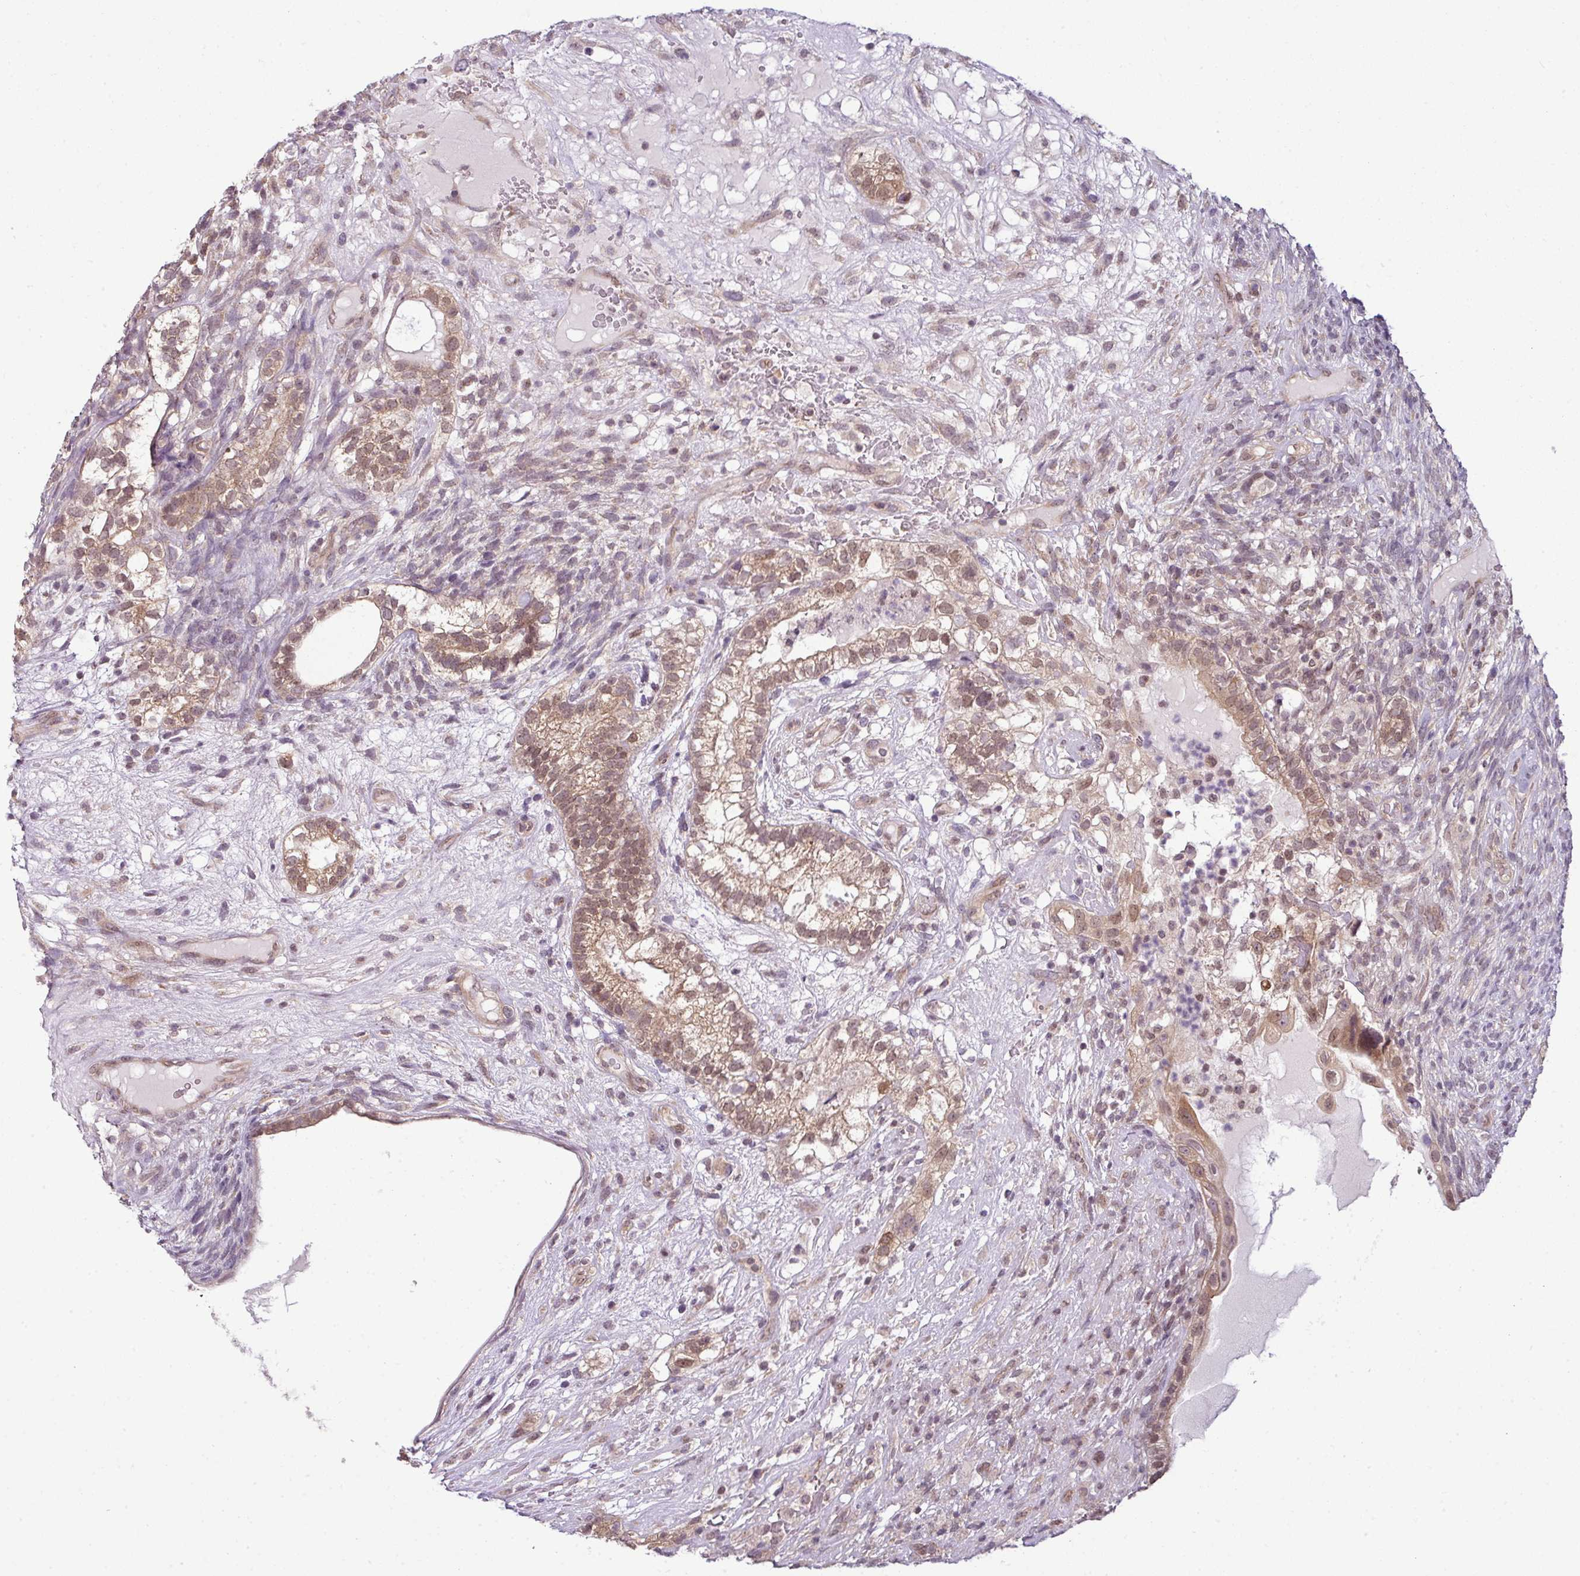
{"staining": {"intensity": "moderate", "quantity": ">75%", "location": "cytoplasmic/membranous,nuclear"}, "tissue": "testis cancer", "cell_type": "Tumor cells", "image_type": "cancer", "snomed": [{"axis": "morphology", "description": "Seminoma, NOS"}, {"axis": "morphology", "description": "Carcinoma, Embryonal, NOS"}, {"axis": "topography", "description": "Testis"}], "caption": "This histopathology image displays IHC staining of human embryonal carcinoma (testis), with medium moderate cytoplasmic/membranous and nuclear staining in approximately >75% of tumor cells.", "gene": "DERPC", "patient": {"sex": "male", "age": 41}}